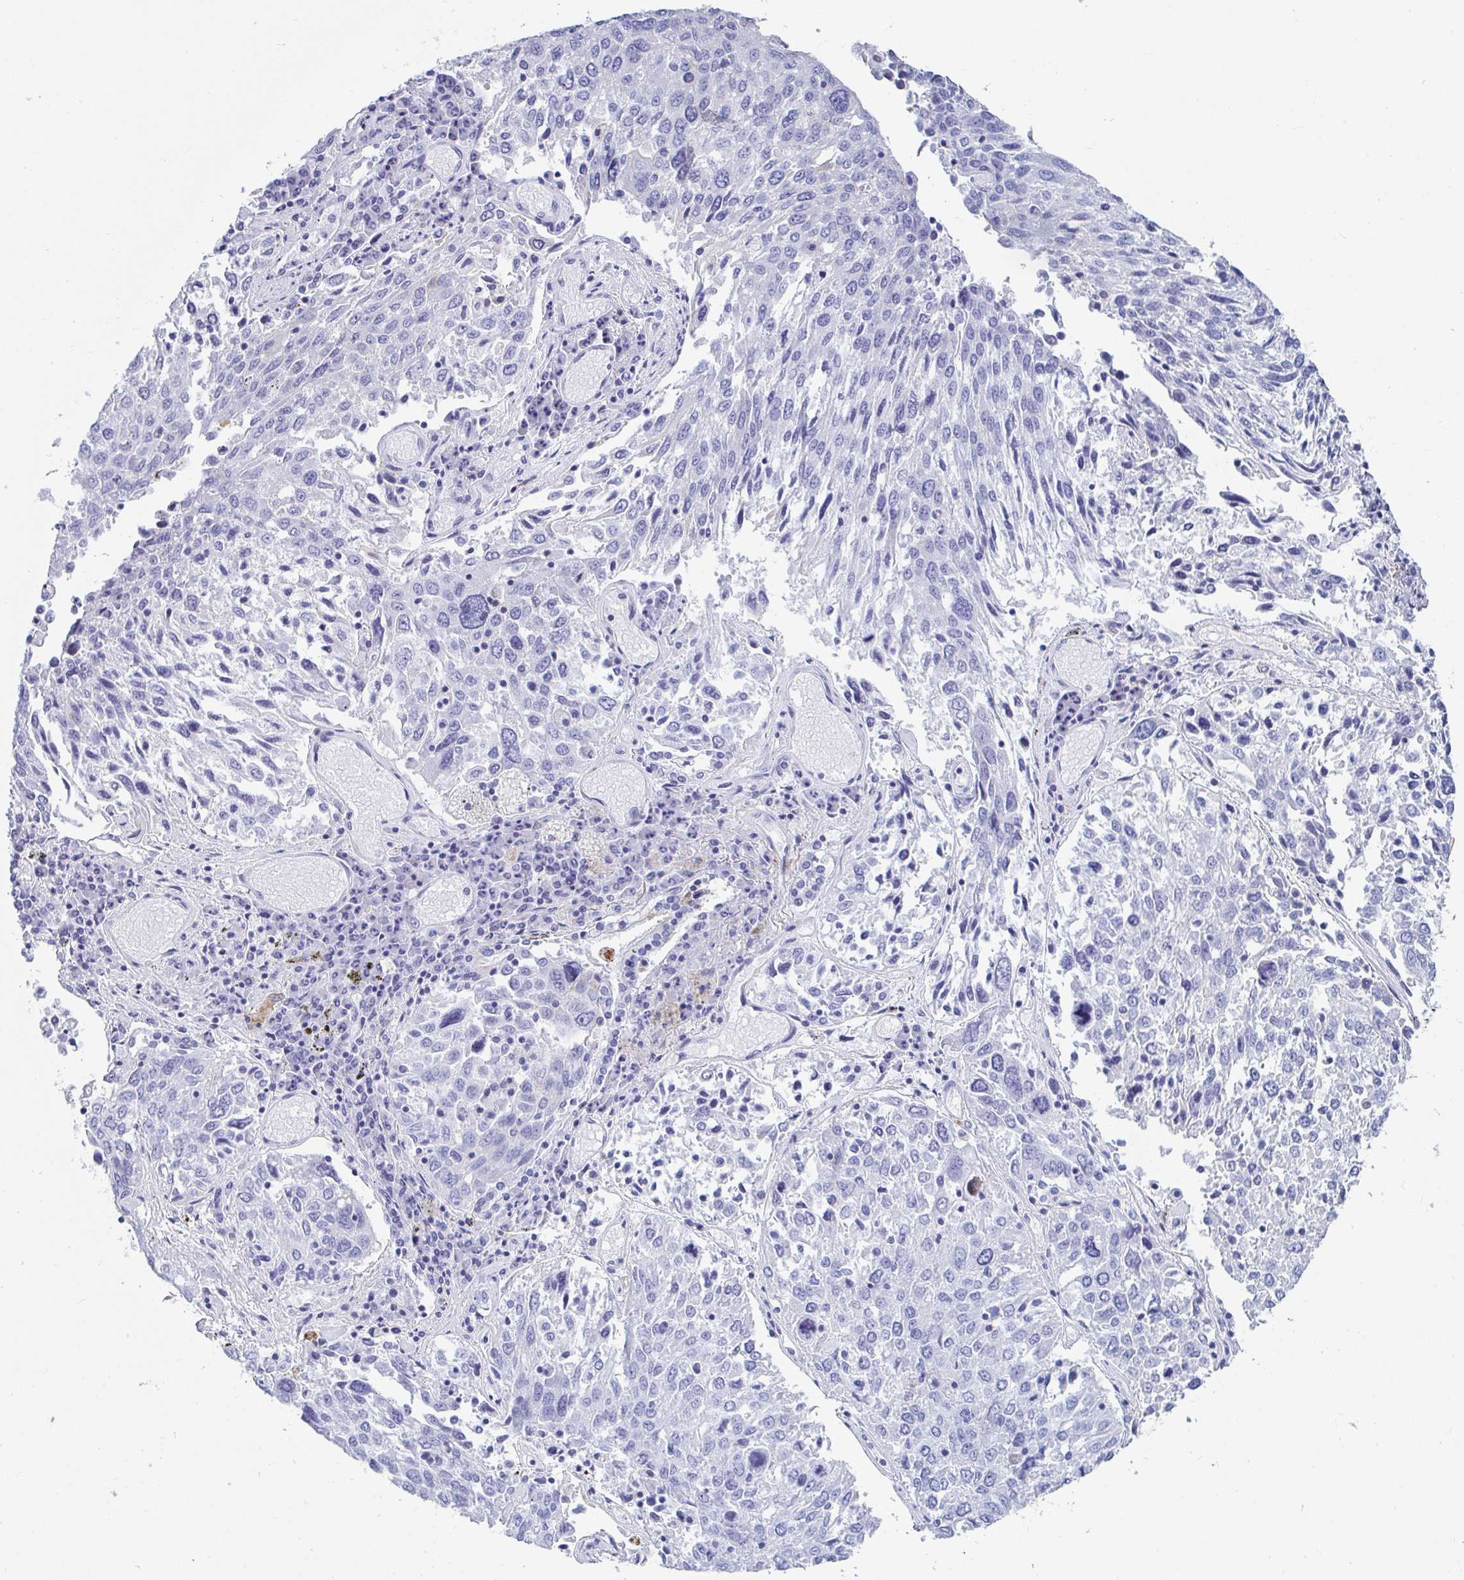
{"staining": {"intensity": "negative", "quantity": "none", "location": "none"}, "tissue": "lung cancer", "cell_type": "Tumor cells", "image_type": "cancer", "snomed": [{"axis": "morphology", "description": "Squamous cell carcinoma, NOS"}, {"axis": "topography", "description": "Lung"}], "caption": "This is an immunohistochemistry photomicrograph of human lung cancer (squamous cell carcinoma). There is no expression in tumor cells.", "gene": "FRMD3", "patient": {"sex": "male", "age": 65}}